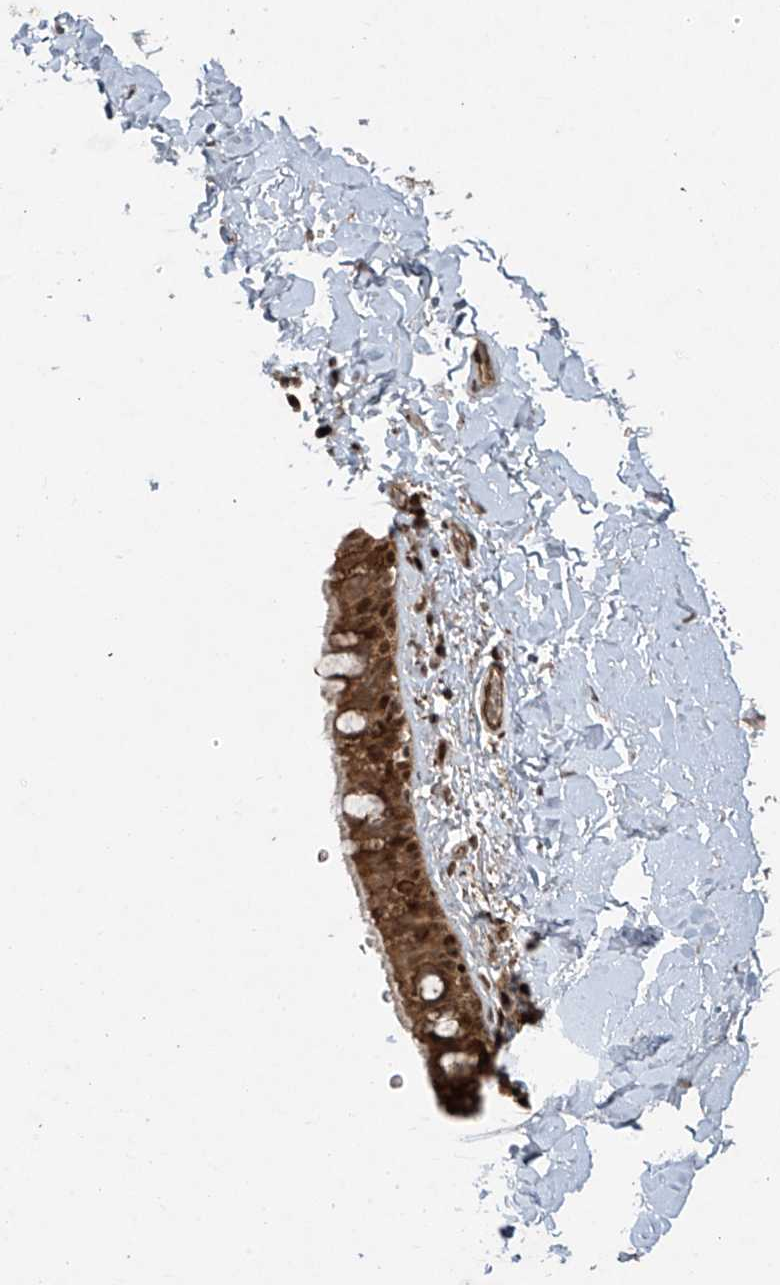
{"staining": {"intensity": "moderate", "quantity": ">75%", "location": "cytoplasmic/membranous,nuclear"}, "tissue": "bronchus", "cell_type": "Respiratory epithelial cells", "image_type": "normal", "snomed": [{"axis": "morphology", "description": "Normal tissue, NOS"}, {"axis": "topography", "description": "Cartilage tissue"}, {"axis": "topography", "description": "Bronchus"}], "caption": "High-magnification brightfield microscopy of normal bronchus stained with DAB (3,3'-diaminobenzidine) (brown) and counterstained with hematoxylin (blue). respiratory epithelial cells exhibit moderate cytoplasmic/membranous,nuclear staining is seen in about>75% of cells.", "gene": "TTC22", "patient": {"sex": "female", "age": 36}}